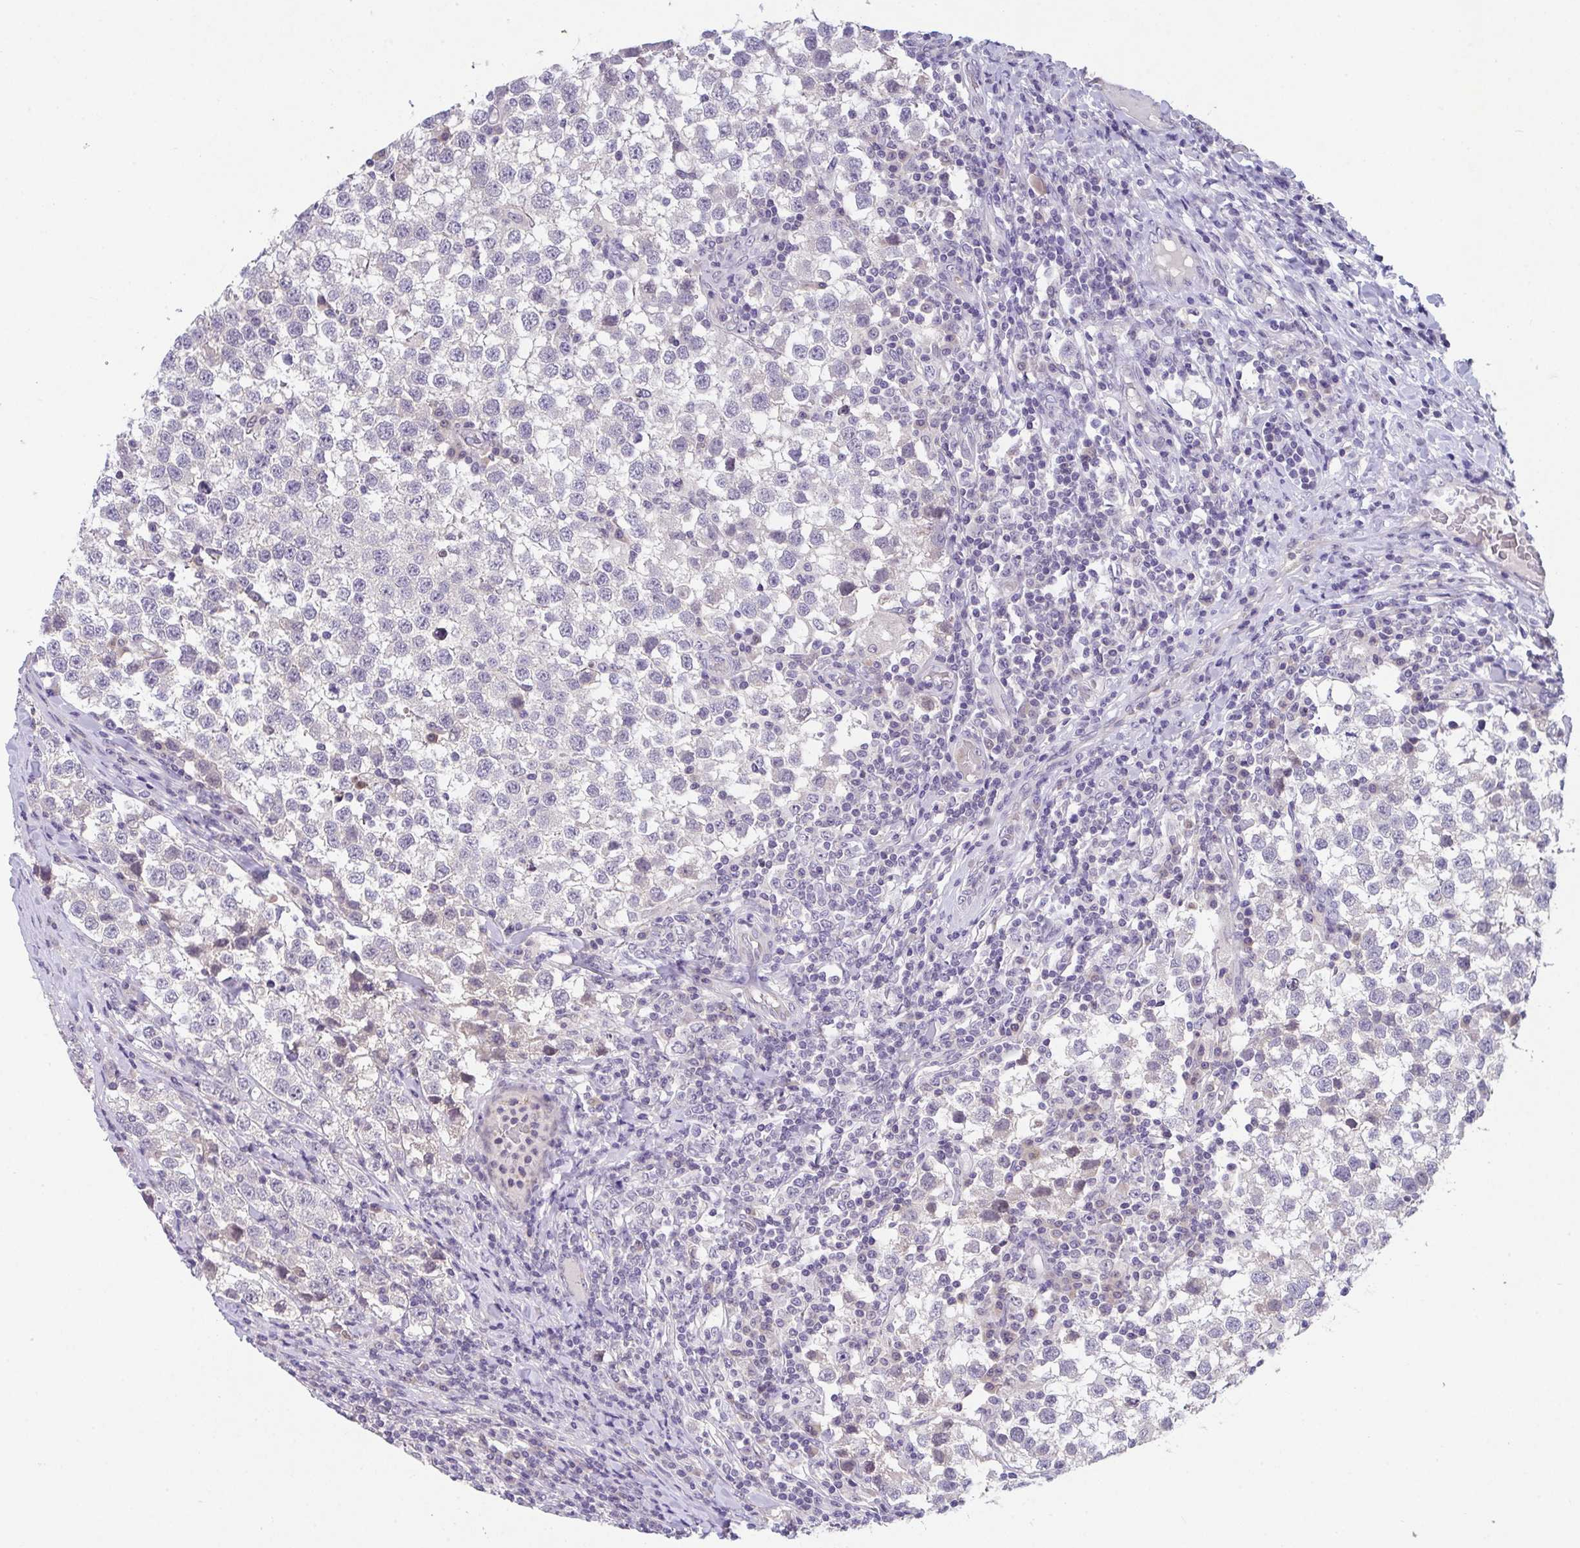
{"staining": {"intensity": "negative", "quantity": "none", "location": "none"}, "tissue": "testis cancer", "cell_type": "Tumor cells", "image_type": "cancer", "snomed": [{"axis": "morphology", "description": "Seminoma, NOS"}, {"axis": "topography", "description": "Testis"}], "caption": "Immunohistochemistry histopathology image of neoplastic tissue: testis cancer stained with DAB (3,3'-diaminobenzidine) shows no significant protein positivity in tumor cells.", "gene": "GLTPD2", "patient": {"sex": "male", "age": 34}}